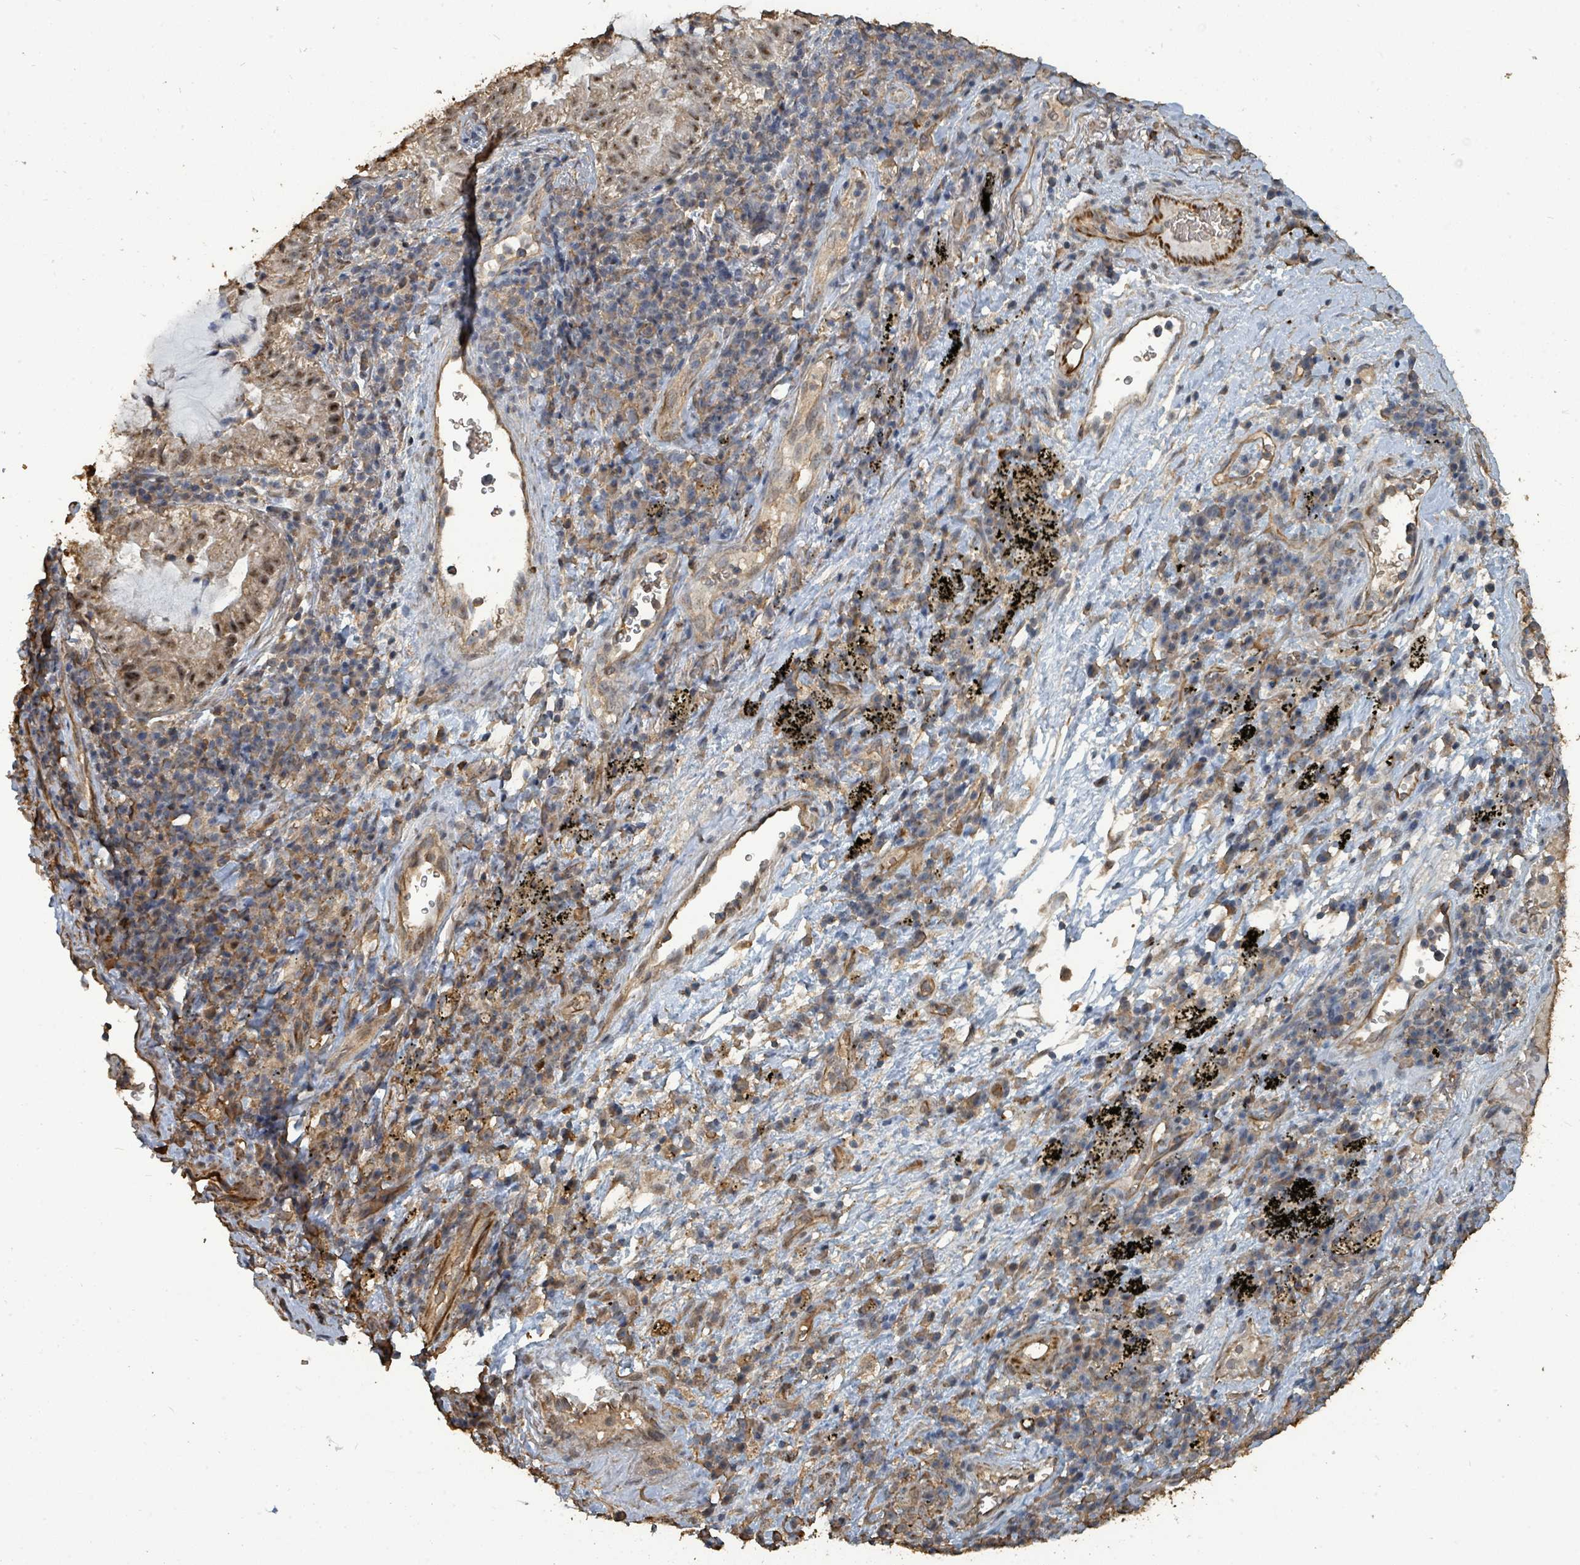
{"staining": {"intensity": "moderate", "quantity": "25%-75%", "location": "cytoplasmic/membranous,nuclear"}, "tissue": "lung cancer", "cell_type": "Tumor cells", "image_type": "cancer", "snomed": [{"axis": "morphology", "description": "Adenocarcinoma, NOS"}, {"axis": "topography", "description": "Lung"}], "caption": "Tumor cells exhibit moderate cytoplasmic/membranous and nuclear staining in about 25%-75% of cells in lung cancer. (IHC, brightfield microscopy, high magnification).", "gene": "C6orf52", "patient": {"sex": "female", "age": 73}}